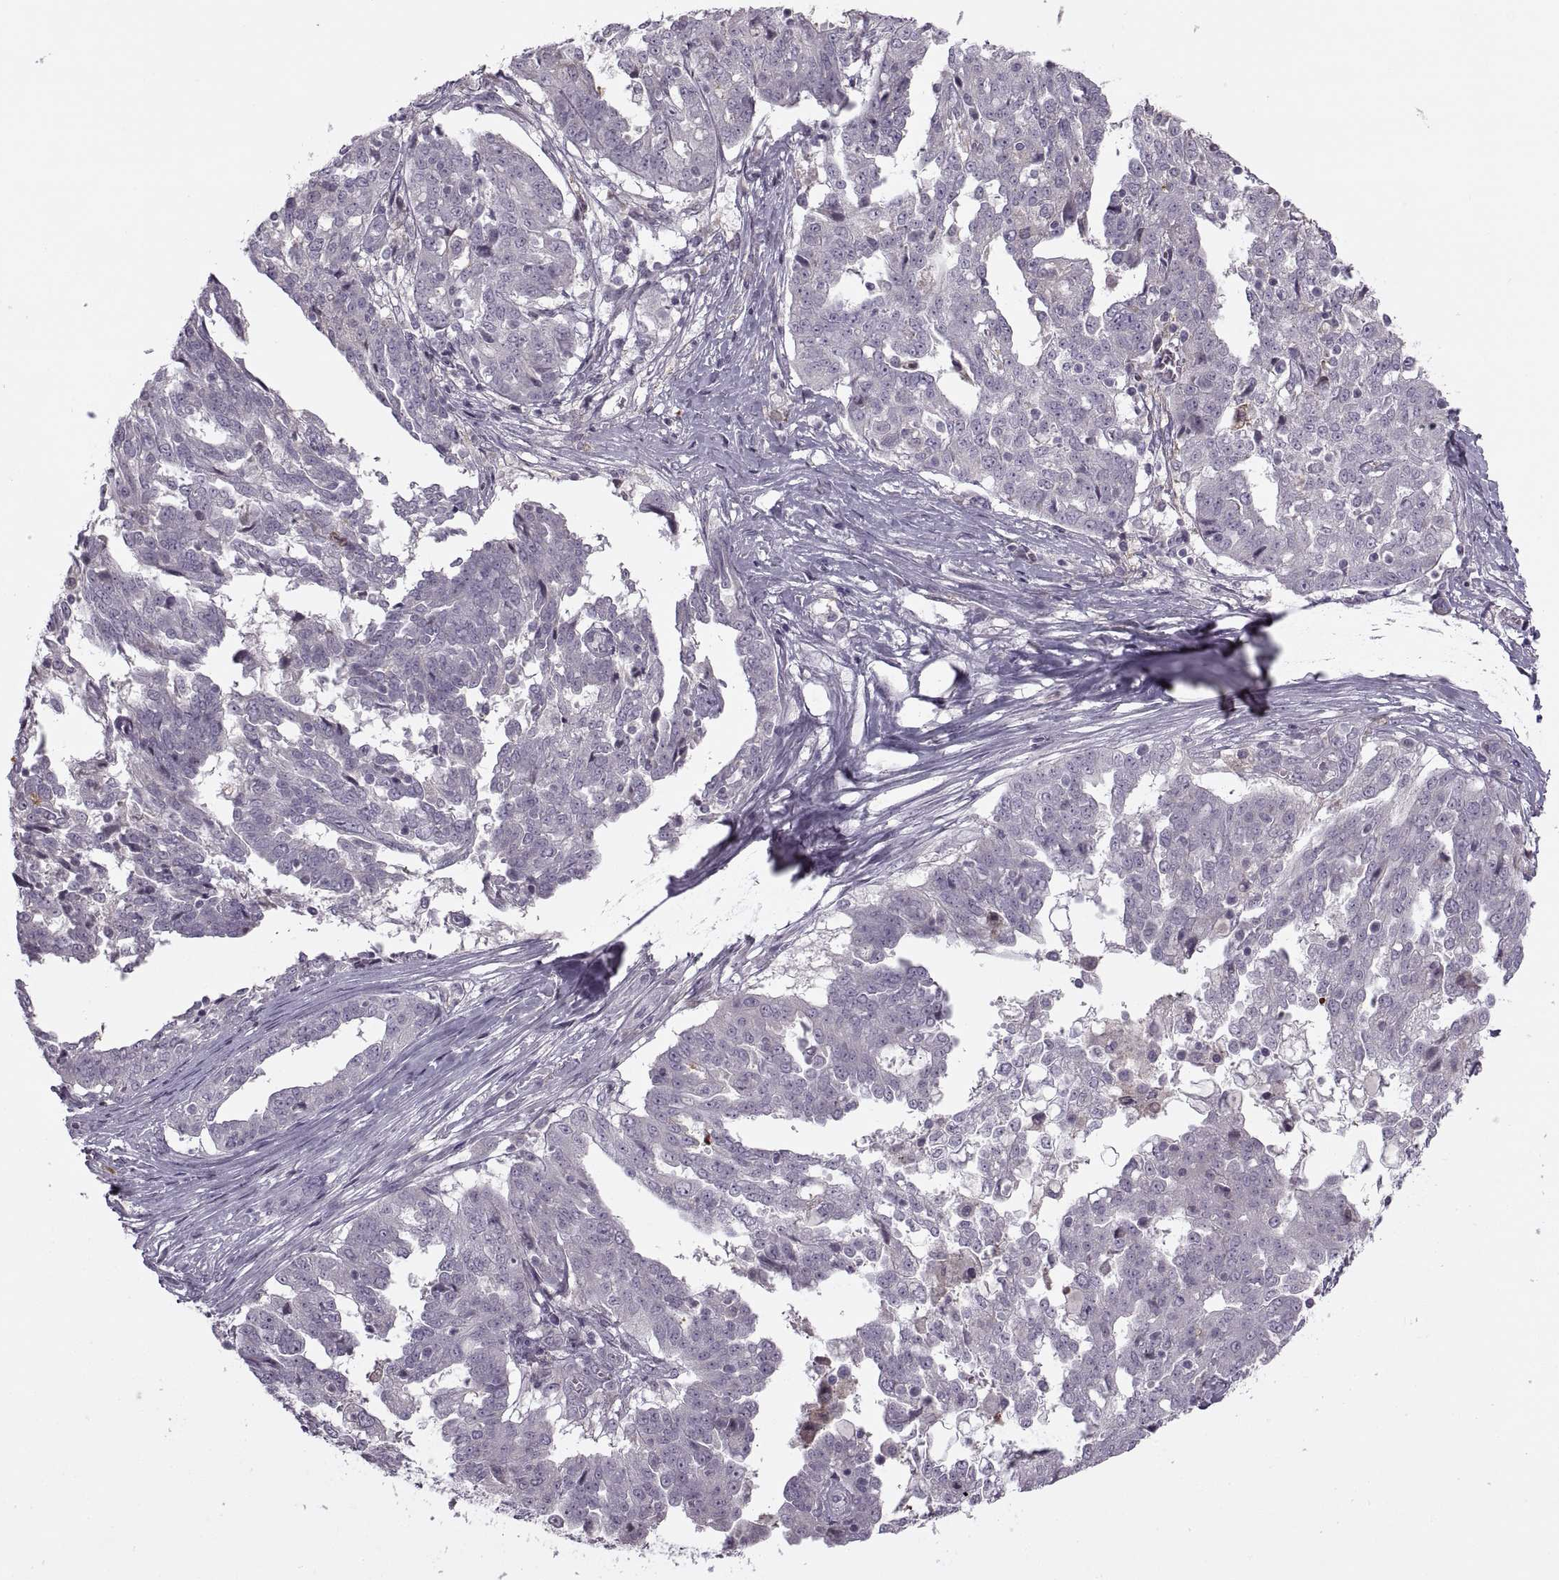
{"staining": {"intensity": "negative", "quantity": "none", "location": "none"}, "tissue": "ovarian cancer", "cell_type": "Tumor cells", "image_type": "cancer", "snomed": [{"axis": "morphology", "description": "Cystadenocarcinoma, serous, NOS"}, {"axis": "topography", "description": "Ovary"}], "caption": "An image of ovarian serous cystadenocarcinoma stained for a protein displays no brown staining in tumor cells.", "gene": "H2AP", "patient": {"sex": "female", "age": 67}}